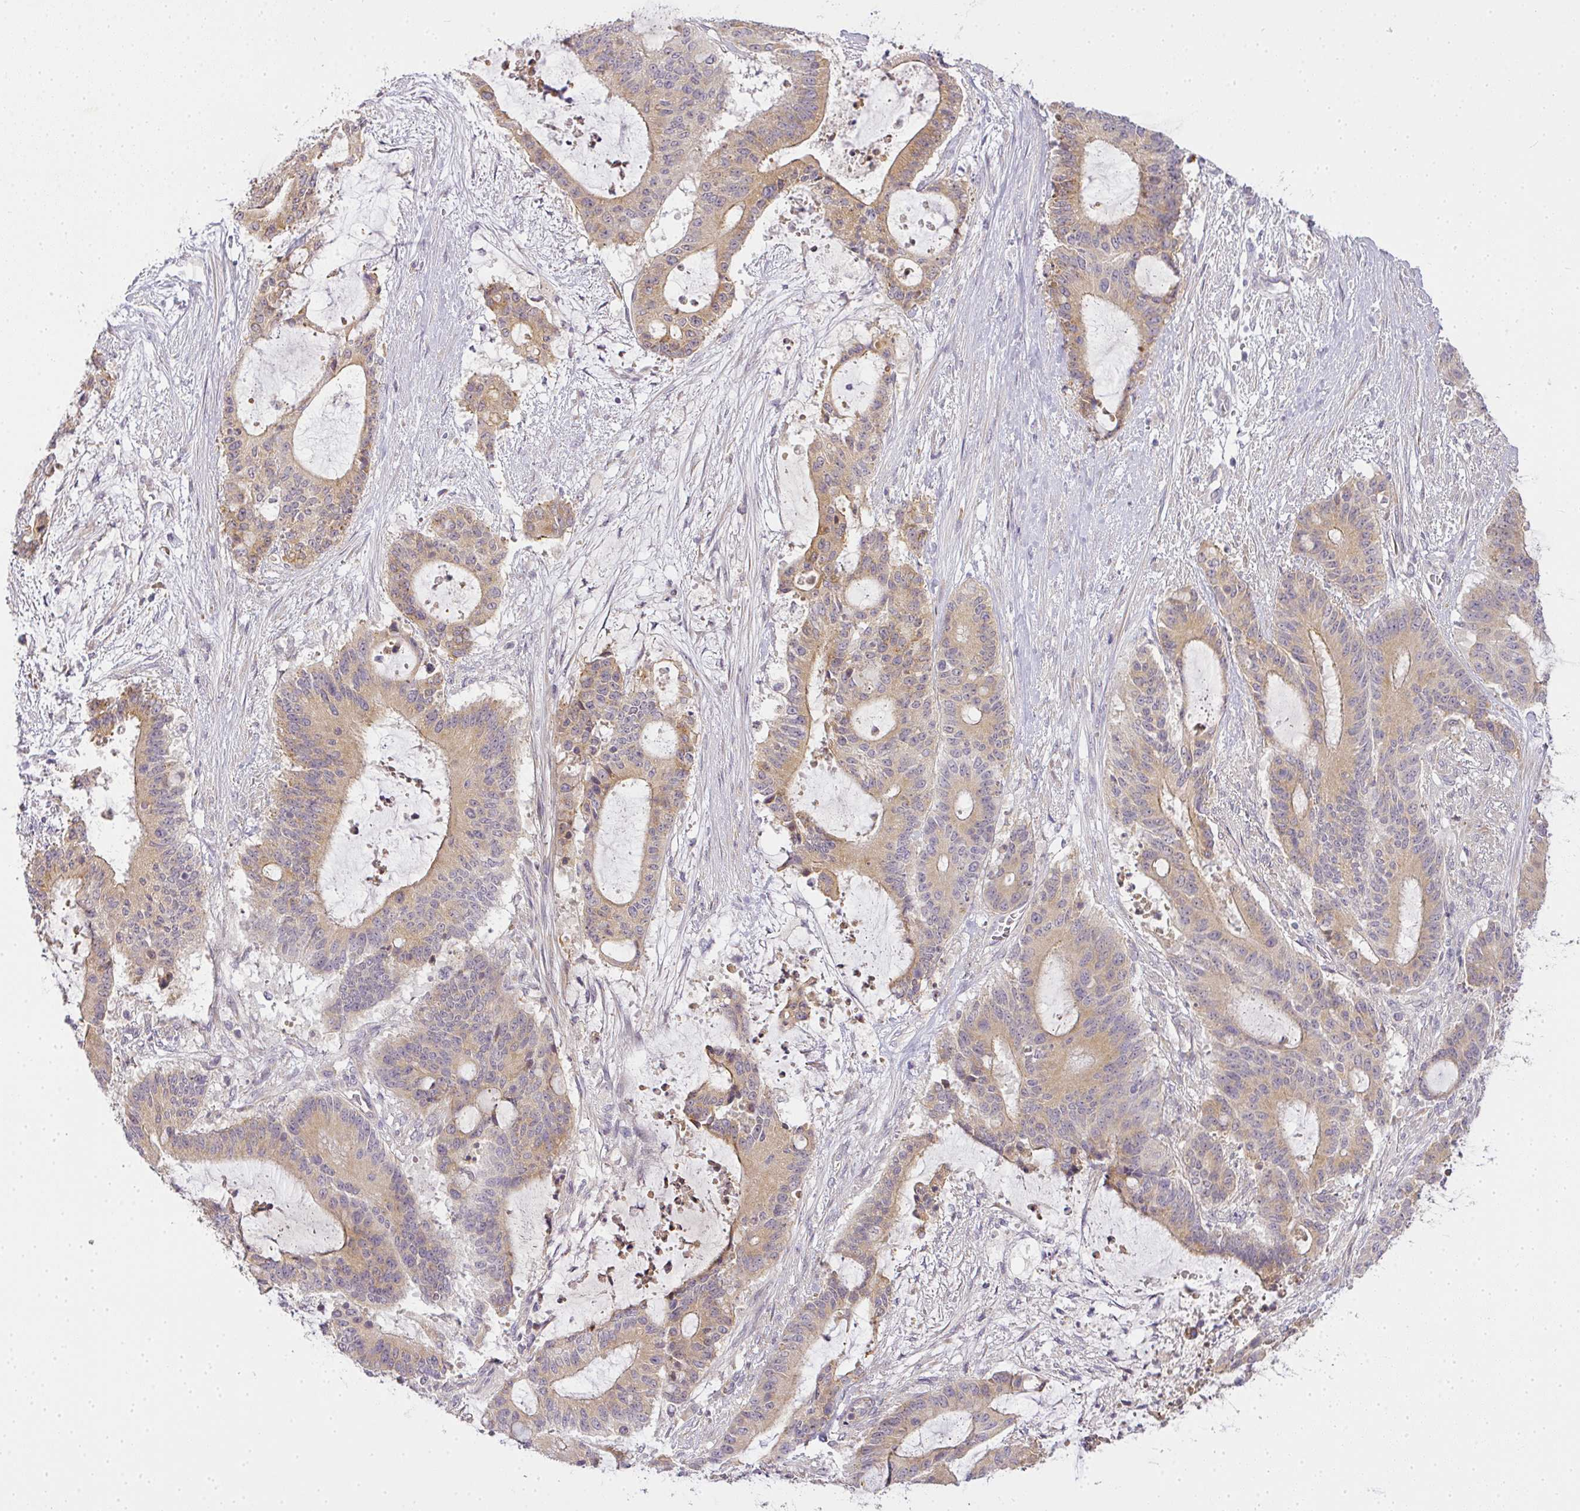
{"staining": {"intensity": "moderate", "quantity": "25%-75%", "location": "cytoplasmic/membranous"}, "tissue": "liver cancer", "cell_type": "Tumor cells", "image_type": "cancer", "snomed": [{"axis": "morphology", "description": "Normal tissue, NOS"}, {"axis": "morphology", "description": "Cholangiocarcinoma"}, {"axis": "topography", "description": "Liver"}, {"axis": "topography", "description": "Peripheral nerve tissue"}], "caption": "The histopathology image shows immunohistochemical staining of liver cancer. There is moderate cytoplasmic/membranous expression is seen in approximately 25%-75% of tumor cells.", "gene": "MED19", "patient": {"sex": "female", "age": 73}}